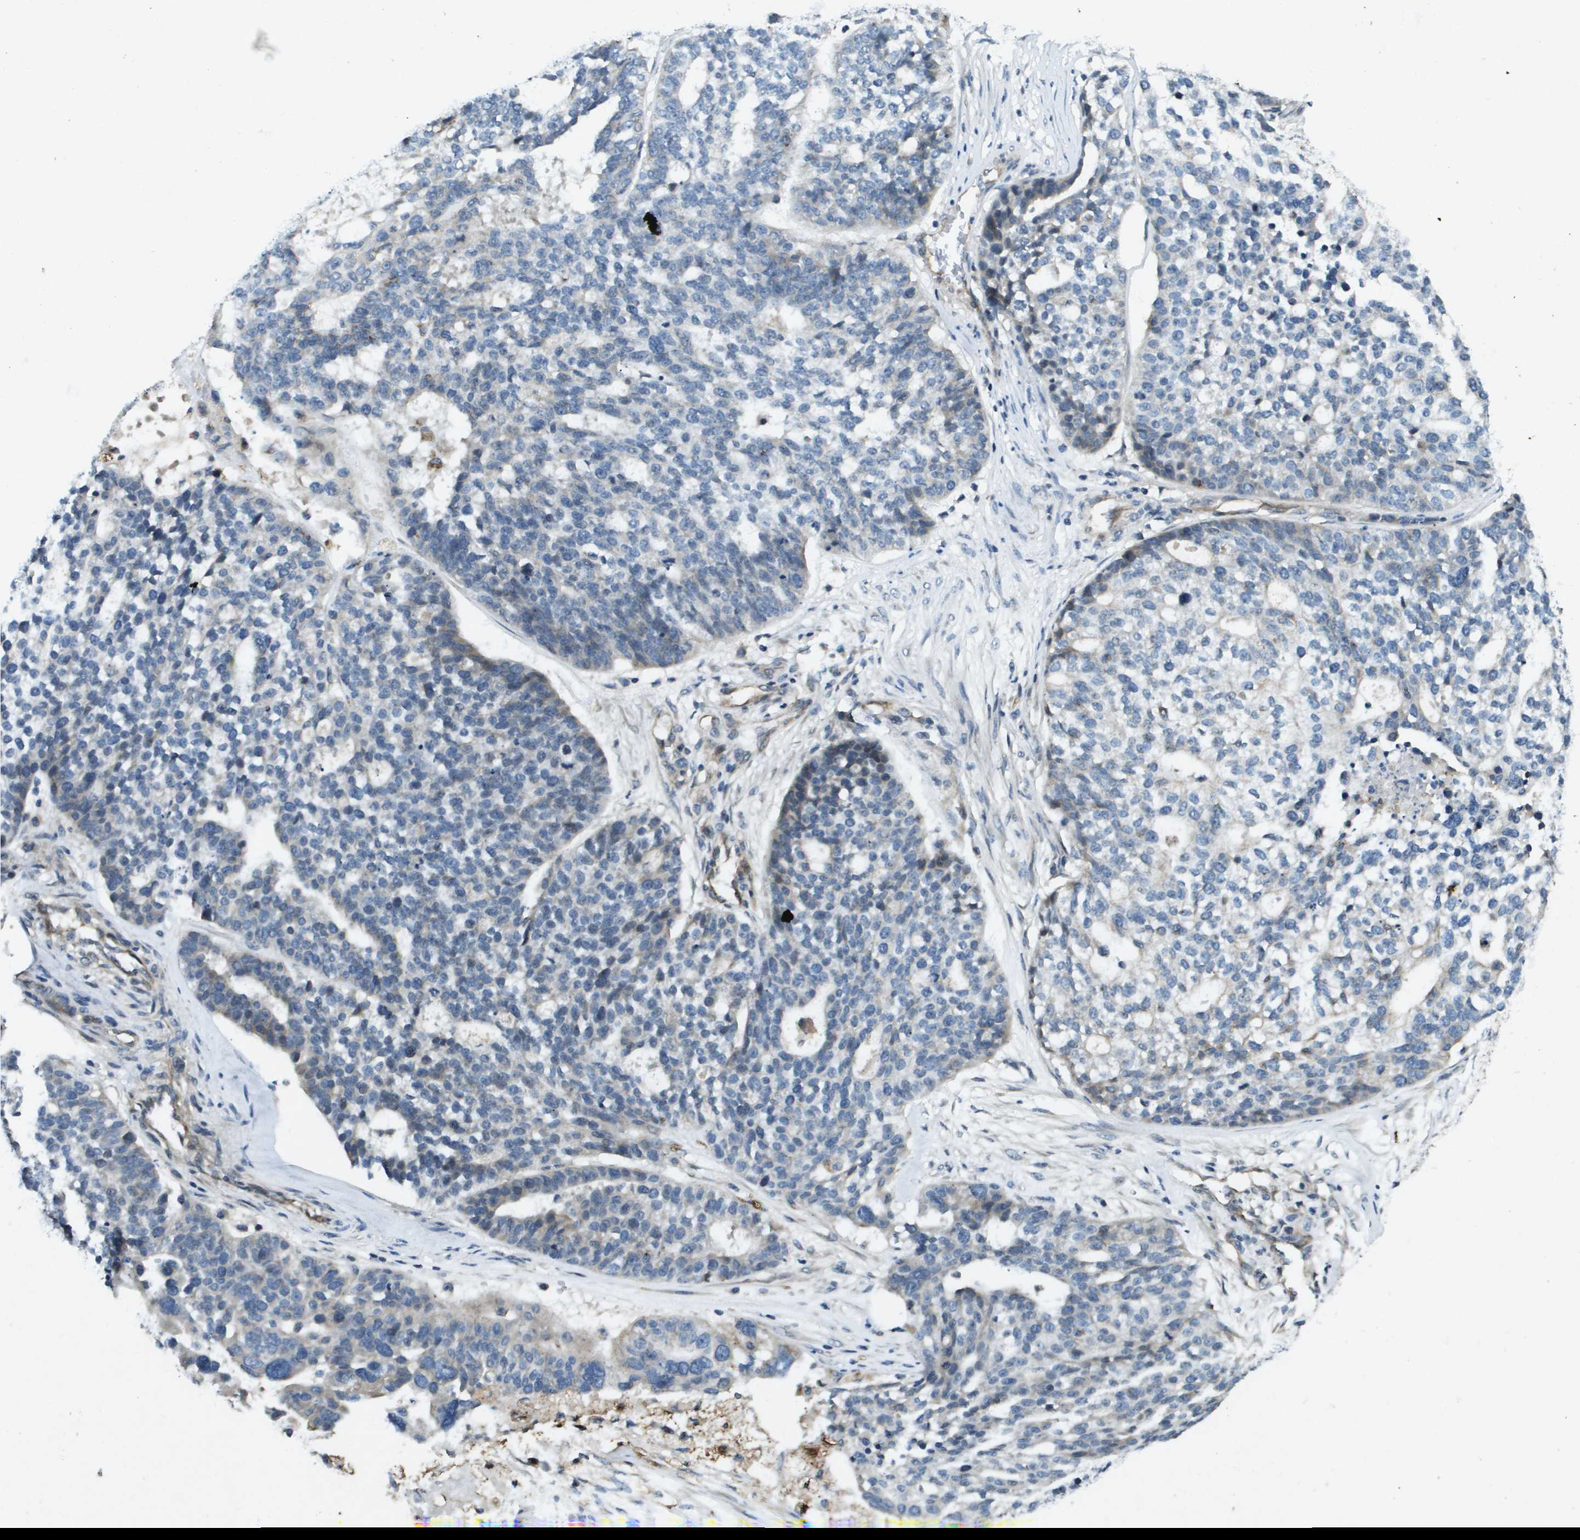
{"staining": {"intensity": "weak", "quantity": "<25%", "location": "cytoplasmic/membranous"}, "tissue": "ovarian cancer", "cell_type": "Tumor cells", "image_type": "cancer", "snomed": [{"axis": "morphology", "description": "Cystadenocarcinoma, serous, NOS"}, {"axis": "topography", "description": "Ovary"}], "caption": "An immunohistochemistry (IHC) image of ovarian serous cystadenocarcinoma is shown. There is no staining in tumor cells of ovarian serous cystadenocarcinoma. (Brightfield microscopy of DAB (3,3'-diaminobenzidine) immunohistochemistry (IHC) at high magnification).", "gene": "PGAP3", "patient": {"sex": "female", "age": 59}}